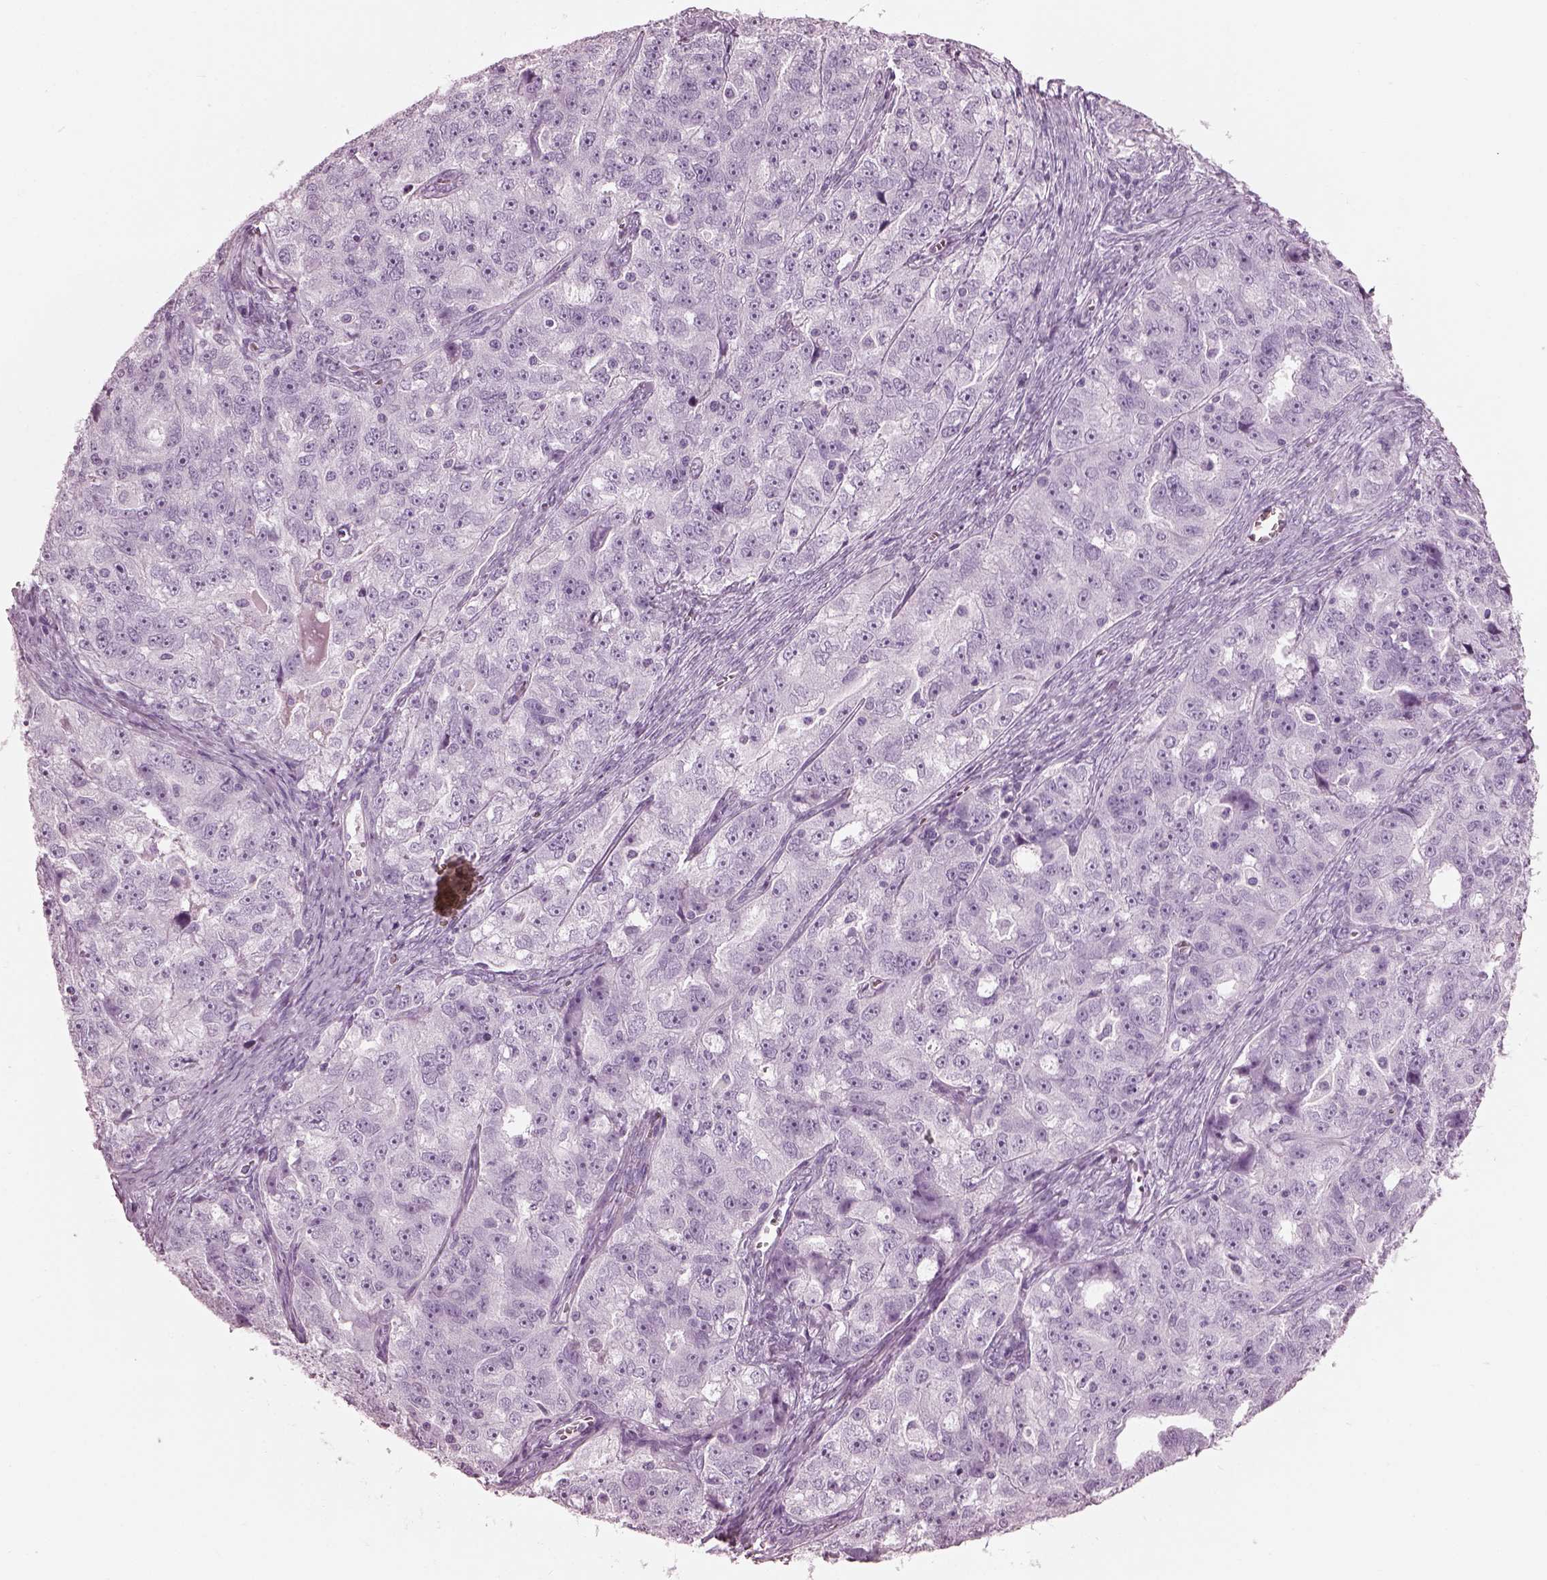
{"staining": {"intensity": "negative", "quantity": "none", "location": "none"}, "tissue": "ovarian cancer", "cell_type": "Tumor cells", "image_type": "cancer", "snomed": [{"axis": "morphology", "description": "Cystadenocarcinoma, serous, NOS"}, {"axis": "topography", "description": "Ovary"}], "caption": "Serous cystadenocarcinoma (ovarian) was stained to show a protein in brown. There is no significant expression in tumor cells.", "gene": "TCHHL1", "patient": {"sex": "female", "age": 51}}